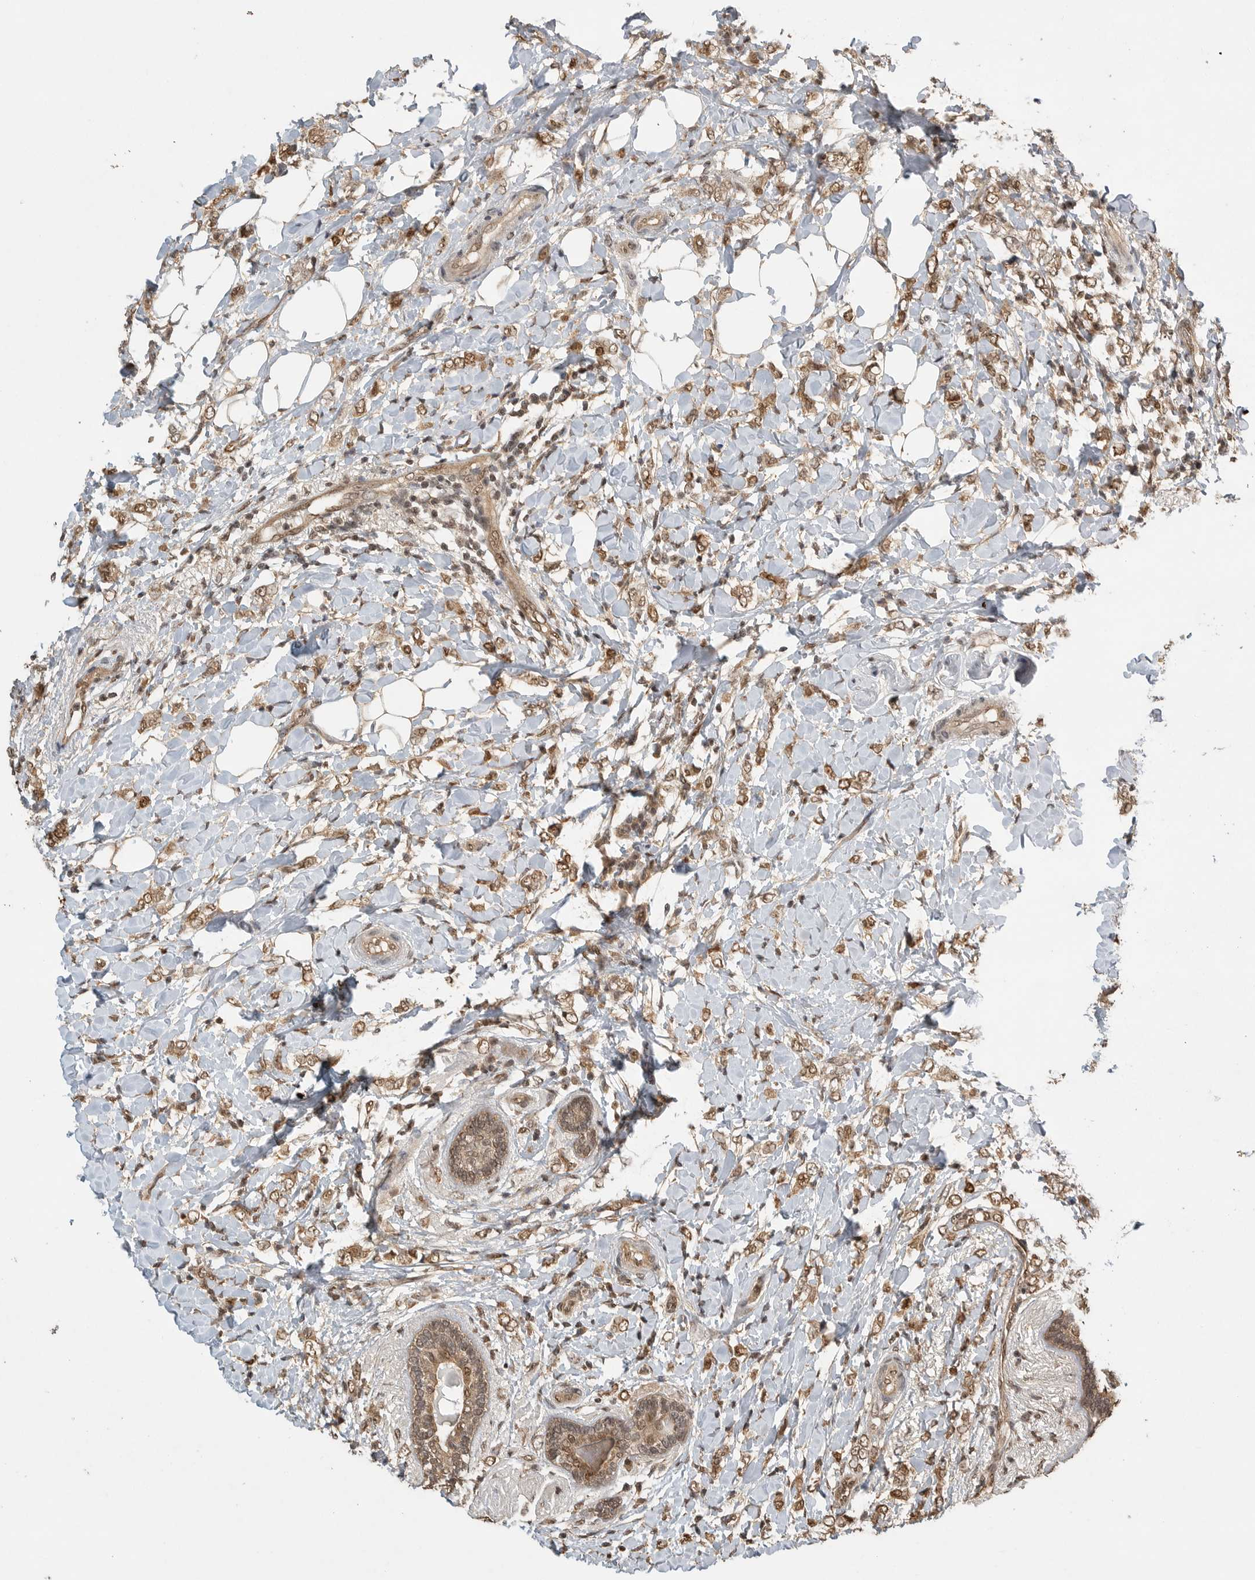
{"staining": {"intensity": "moderate", "quantity": ">75%", "location": "cytoplasmic/membranous,nuclear"}, "tissue": "breast cancer", "cell_type": "Tumor cells", "image_type": "cancer", "snomed": [{"axis": "morphology", "description": "Normal tissue, NOS"}, {"axis": "morphology", "description": "Lobular carcinoma"}, {"axis": "topography", "description": "Breast"}], "caption": "Immunohistochemistry (IHC) micrograph of neoplastic tissue: breast lobular carcinoma stained using immunohistochemistry demonstrates medium levels of moderate protein expression localized specifically in the cytoplasmic/membranous and nuclear of tumor cells, appearing as a cytoplasmic/membranous and nuclear brown color.", "gene": "DFFA", "patient": {"sex": "female", "age": 47}}